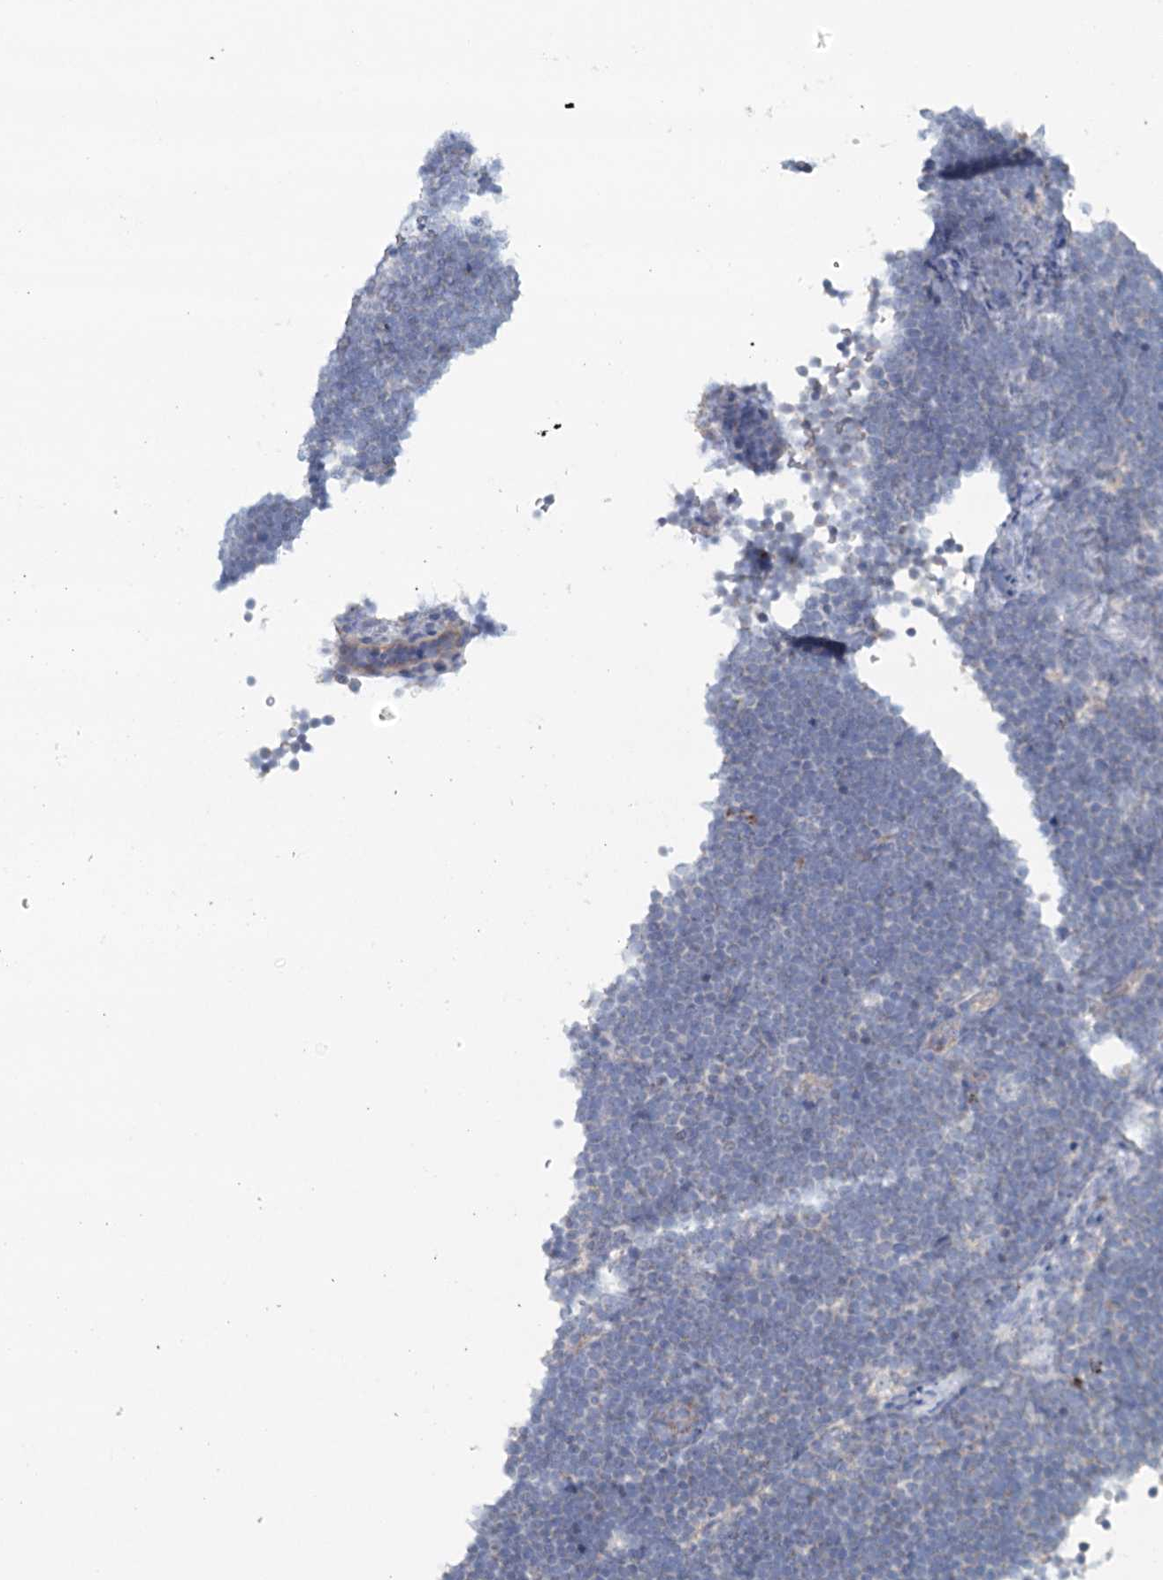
{"staining": {"intensity": "negative", "quantity": "none", "location": "none"}, "tissue": "lymphoma", "cell_type": "Tumor cells", "image_type": "cancer", "snomed": [{"axis": "morphology", "description": "Malignant lymphoma, non-Hodgkin's type, High grade"}, {"axis": "topography", "description": "Lymph node"}], "caption": "DAB (3,3'-diaminobenzidine) immunohistochemical staining of human malignant lymphoma, non-Hodgkin's type (high-grade) exhibits no significant positivity in tumor cells.", "gene": "RBM43", "patient": {"sex": "male", "age": 13}}